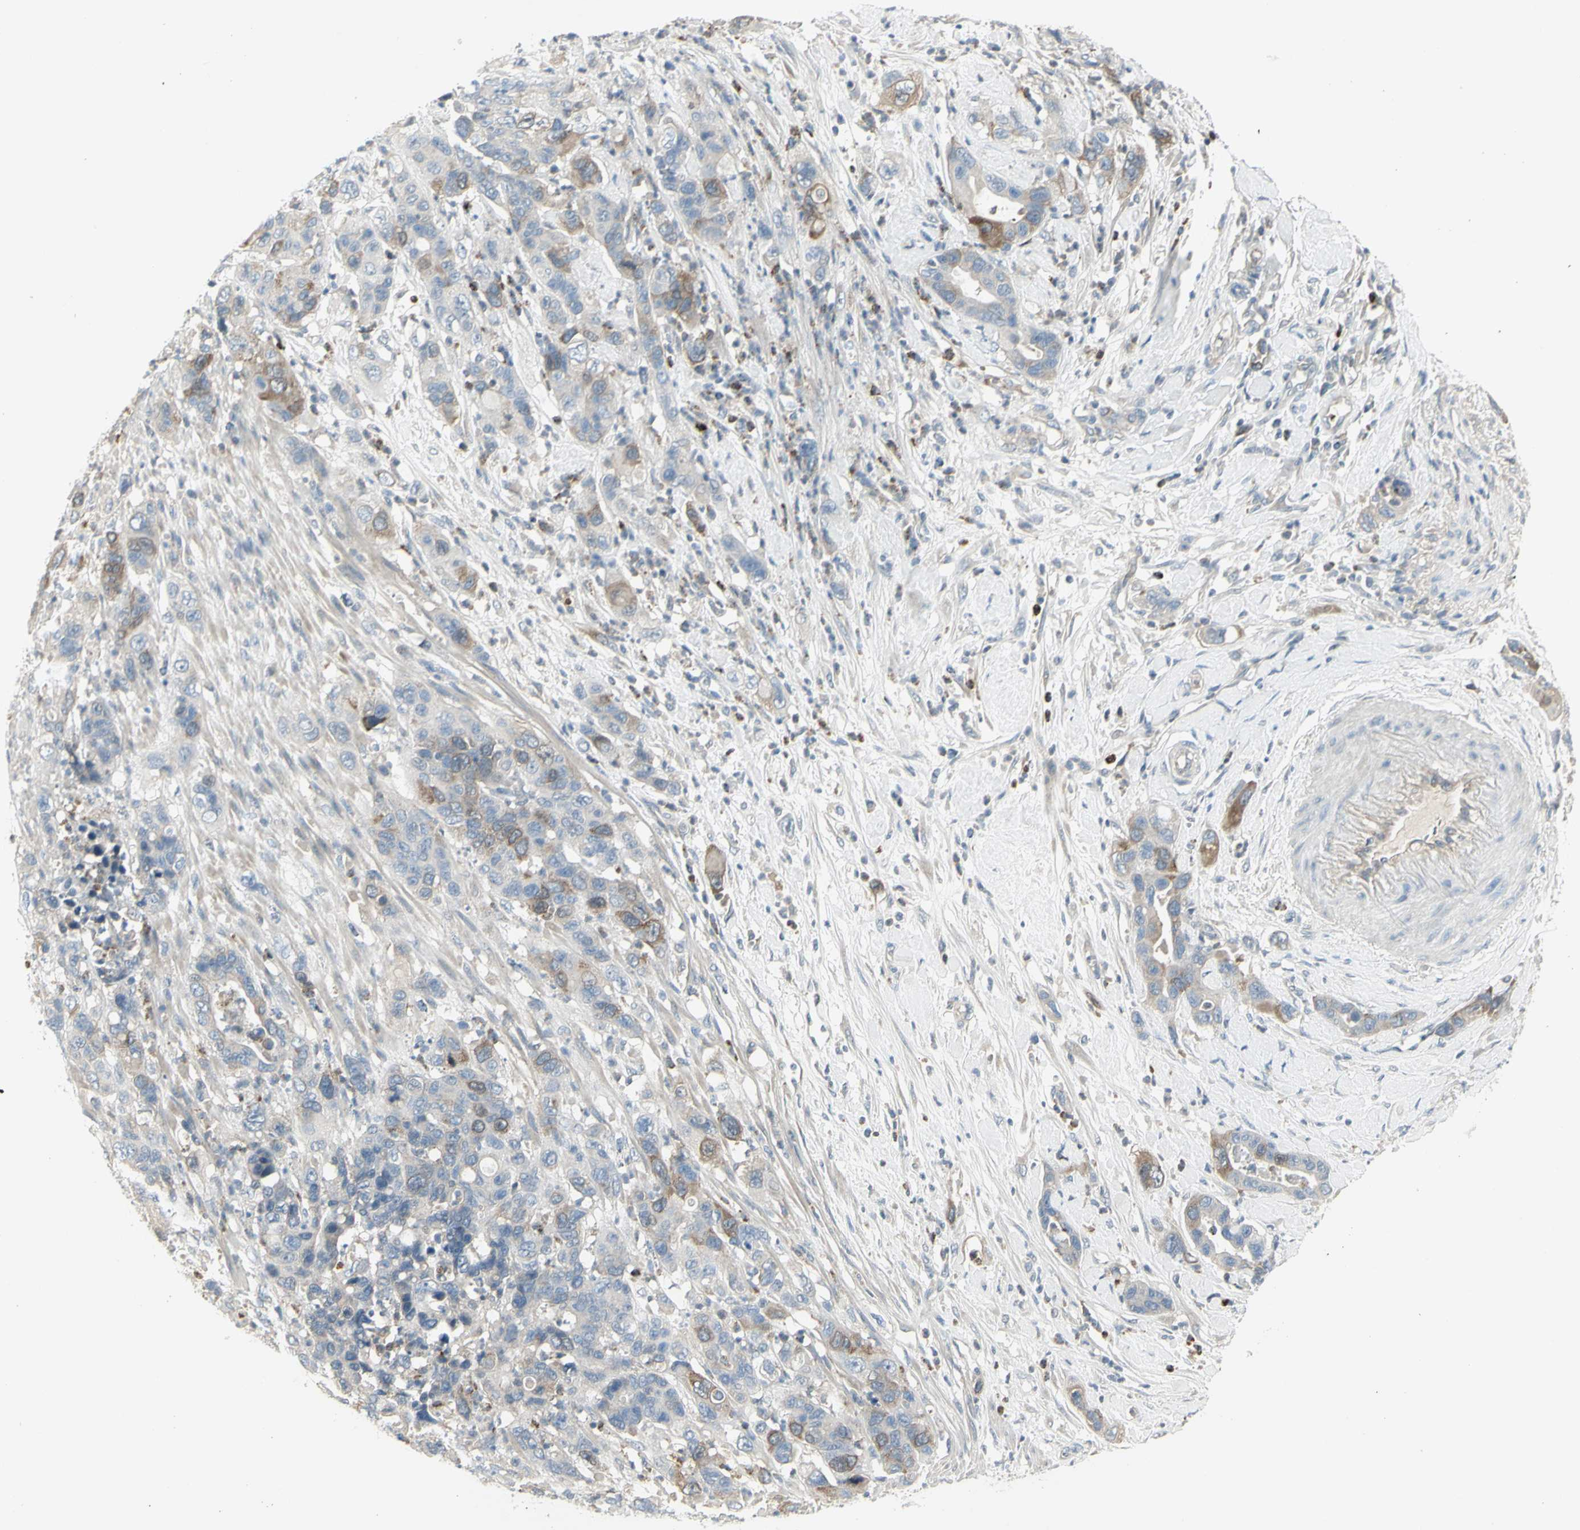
{"staining": {"intensity": "moderate", "quantity": "25%-75%", "location": "cytoplasmic/membranous"}, "tissue": "pancreatic cancer", "cell_type": "Tumor cells", "image_type": "cancer", "snomed": [{"axis": "morphology", "description": "Adenocarcinoma, NOS"}, {"axis": "topography", "description": "Pancreas"}], "caption": "Immunohistochemistry image of neoplastic tissue: human pancreatic adenocarcinoma stained using immunohistochemistry displays medium levels of moderate protein expression localized specifically in the cytoplasmic/membranous of tumor cells, appearing as a cytoplasmic/membranous brown color.", "gene": "CCNB2", "patient": {"sex": "female", "age": 71}}